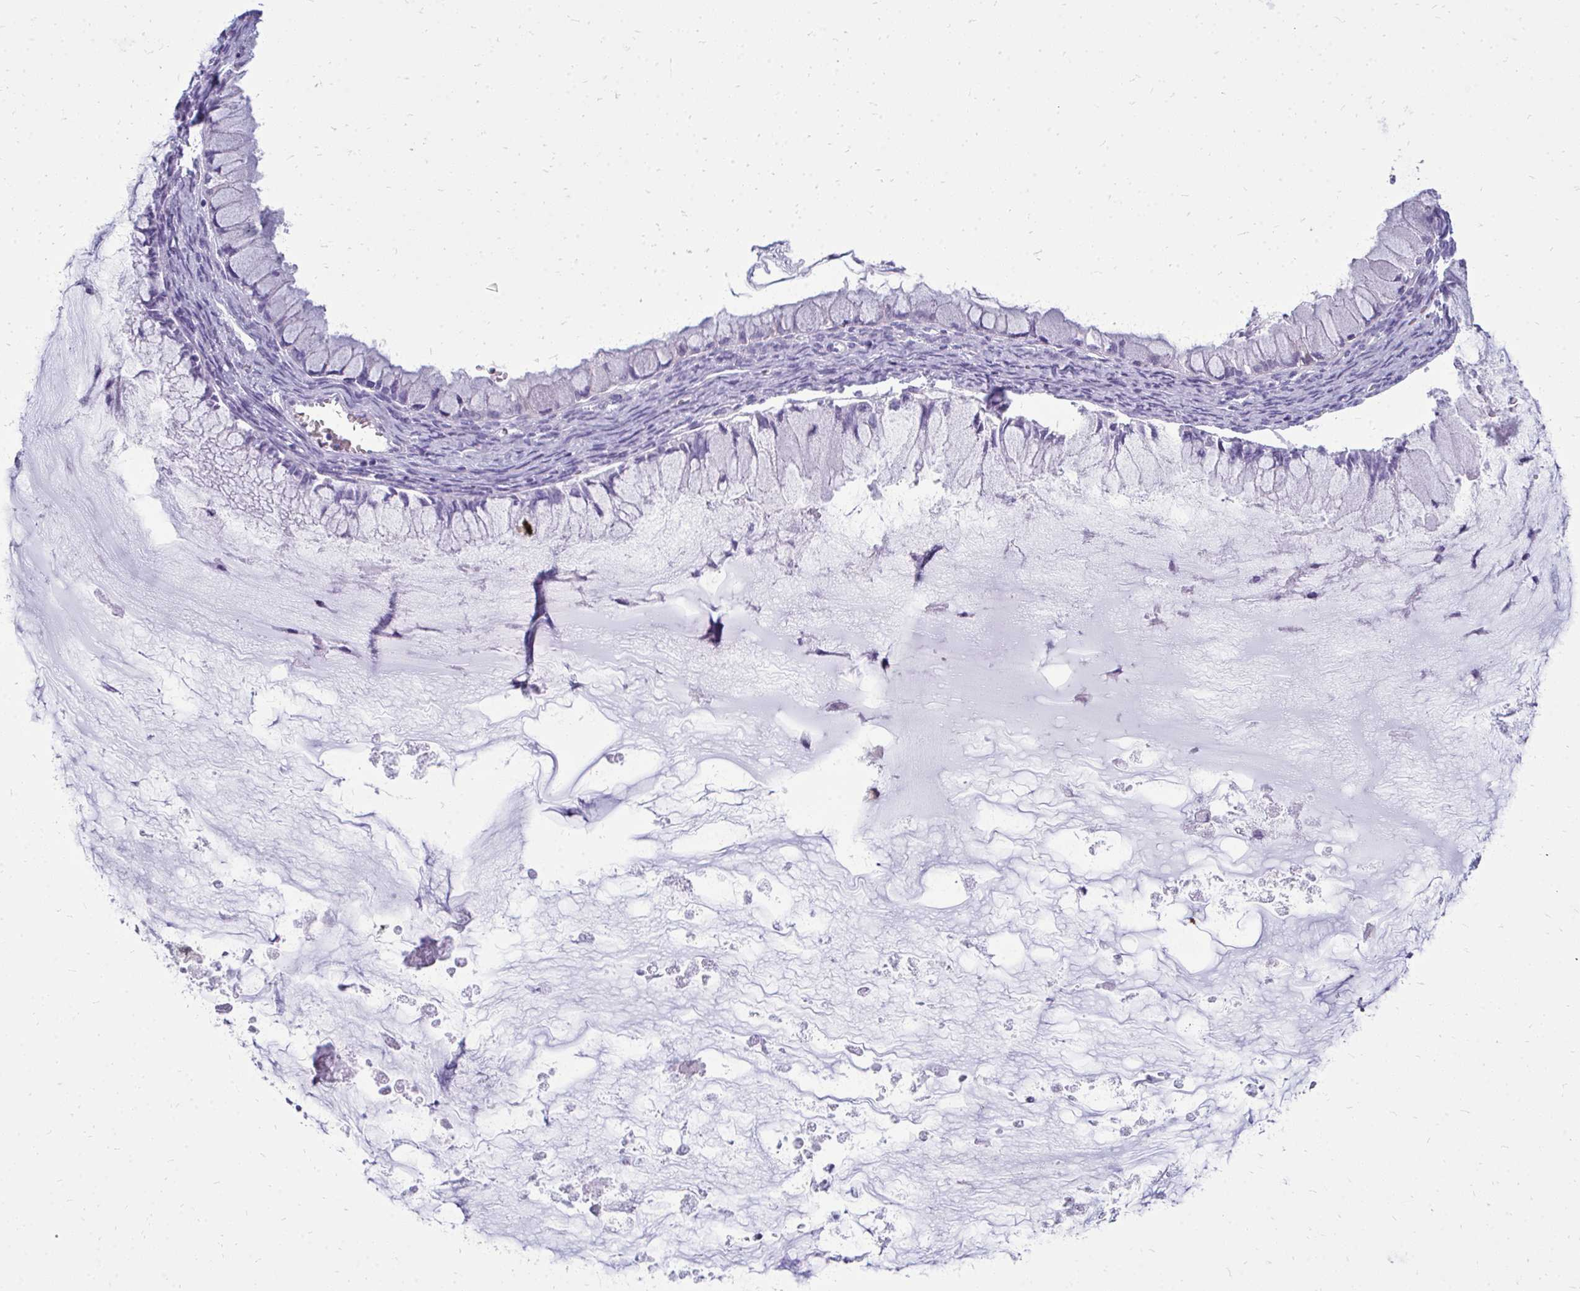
{"staining": {"intensity": "negative", "quantity": "none", "location": "none"}, "tissue": "ovarian cancer", "cell_type": "Tumor cells", "image_type": "cancer", "snomed": [{"axis": "morphology", "description": "Cystadenocarcinoma, mucinous, NOS"}, {"axis": "topography", "description": "Ovary"}], "caption": "Tumor cells are negative for brown protein staining in ovarian cancer (mucinous cystadenocarcinoma).", "gene": "FABP3", "patient": {"sex": "female", "age": 34}}